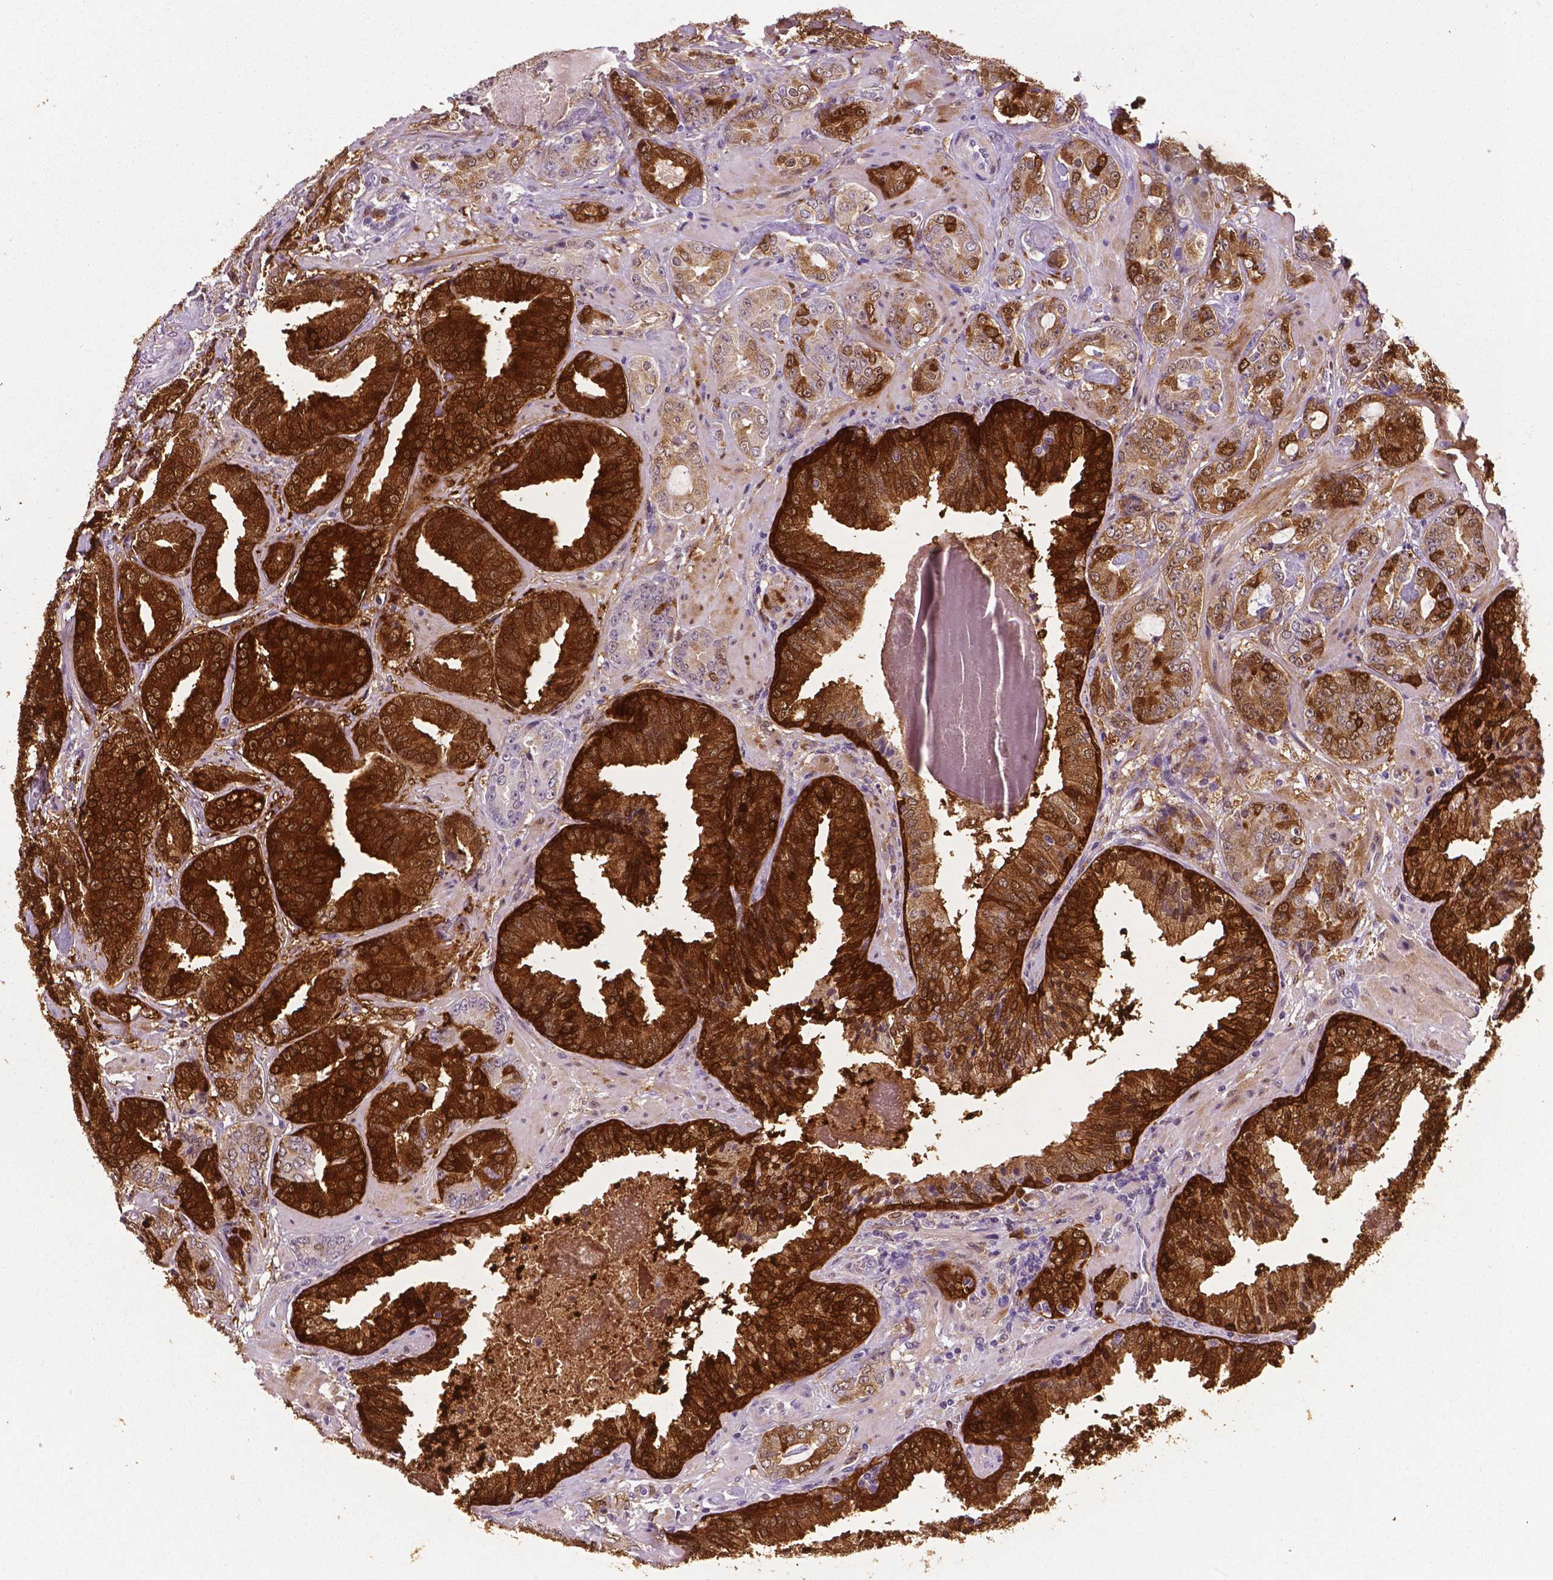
{"staining": {"intensity": "strong", "quantity": ">75%", "location": "cytoplasmic/membranous"}, "tissue": "prostate cancer", "cell_type": "Tumor cells", "image_type": "cancer", "snomed": [{"axis": "morphology", "description": "Adenocarcinoma, Low grade"}, {"axis": "topography", "description": "Prostate"}], "caption": "The photomicrograph exhibits staining of low-grade adenocarcinoma (prostate), revealing strong cytoplasmic/membranous protein expression (brown color) within tumor cells.", "gene": "PHGDH", "patient": {"sex": "male", "age": 60}}